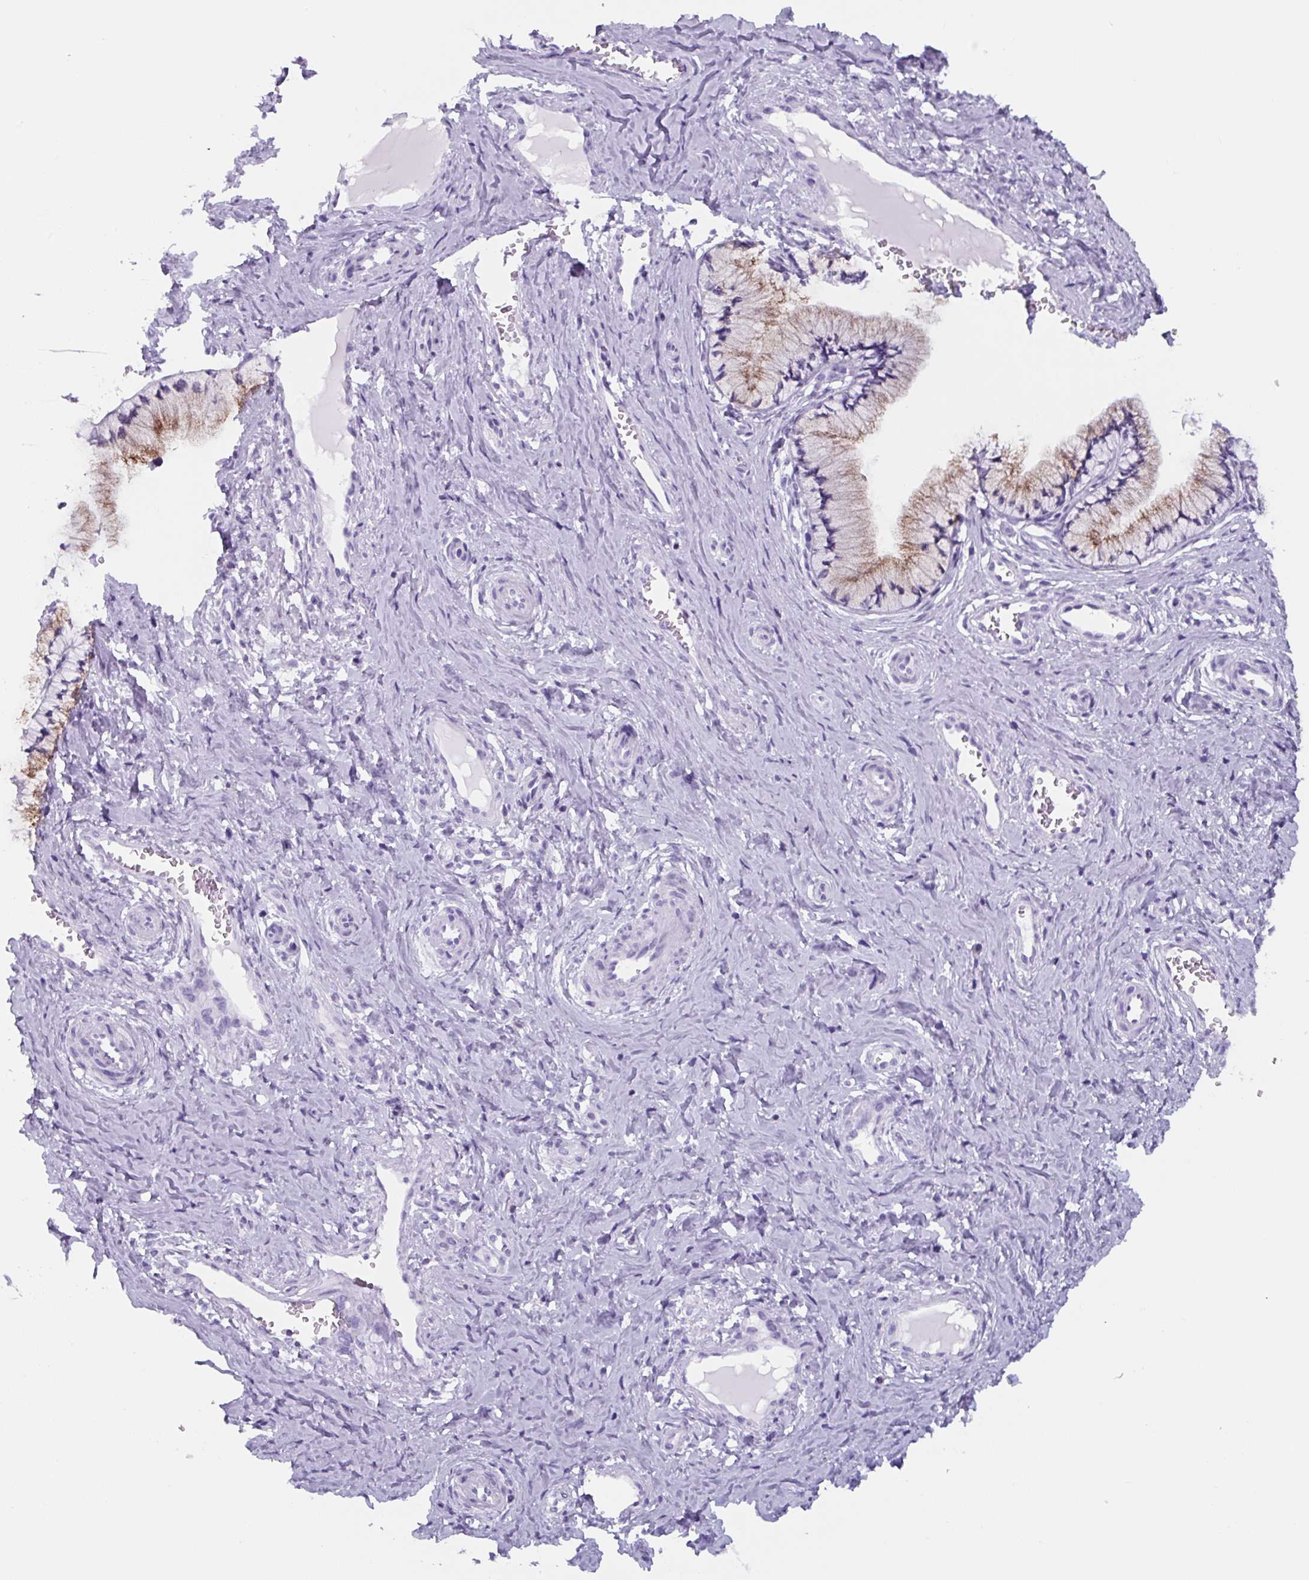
{"staining": {"intensity": "strong", "quantity": "25%-75%", "location": "cytoplasmic/membranous"}, "tissue": "cervix", "cell_type": "Glandular cells", "image_type": "normal", "snomed": [{"axis": "morphology", "description": "Normal tissue, NOS"}, {"axis": "topography", "description": "Cervix"}], "caption": "Immunohistochemistry micrograph of normal human cervix stained for a protein (brown), which exhibits high levels of strong cytoplasmic/membranous staining in about 25%-75% of glandular cells.", "gene": "TNFRSF8", "patient": {"sex": "female", "age": 36}}